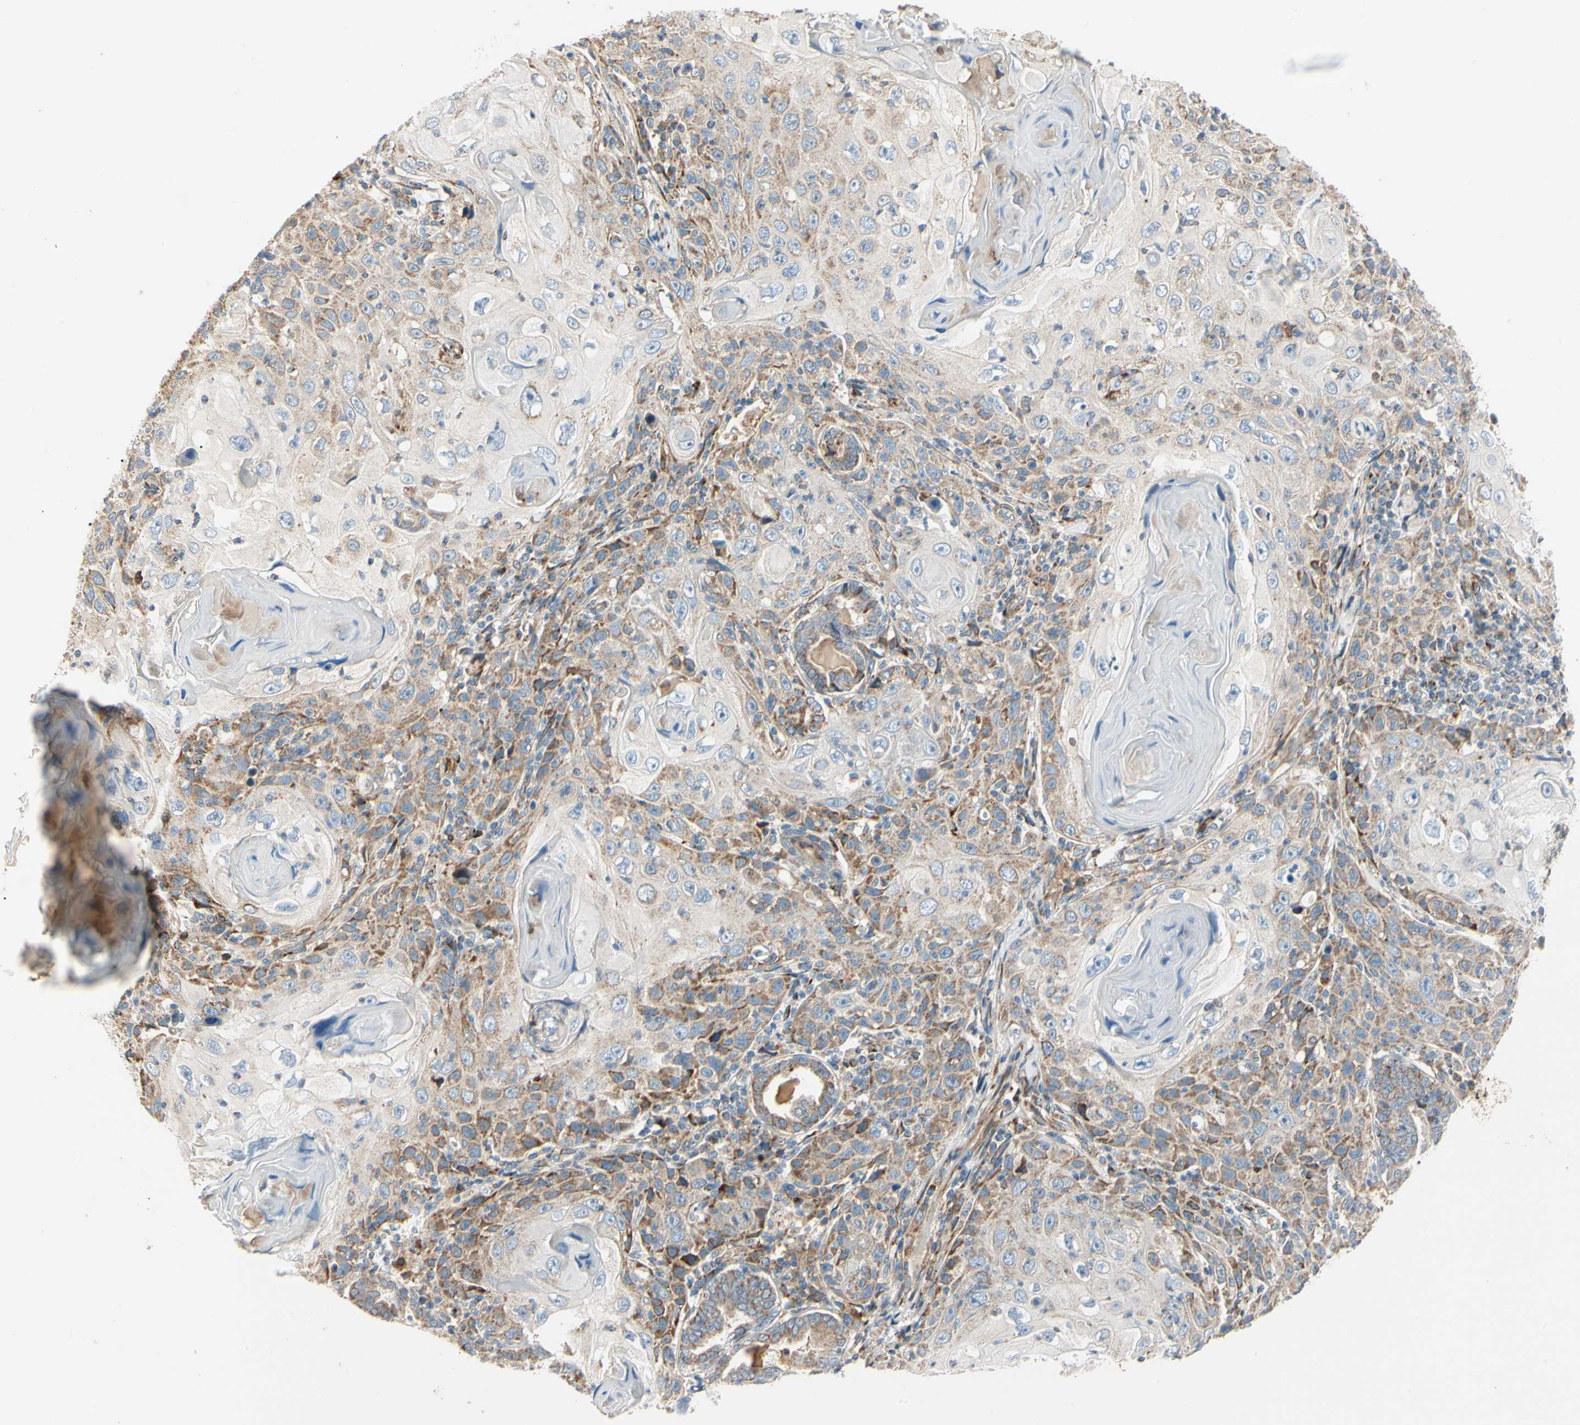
{"staining": {"intensity": "weak", "quantity": ">75%", "location": "cytoplasmic/membranous"}, "tissue": "skin cancer", "cell_type": "Tumor cells", "image_type": "cancer", "snomed": [{"axis": "morphology", "description": "Squamous cell carcinoma, NOS"}, {"axis": "topography", "description": "Skin"}], "caption": "Immunohistochemistry image of squamous cell carcinoma (skin) stained for a protein (brown), which displays low levels of weak cytoplasmic/membranous staining in about >75% of tumor cells.", "gene": "MRPL9", "patient": {"sex": "female", "age": 88}}